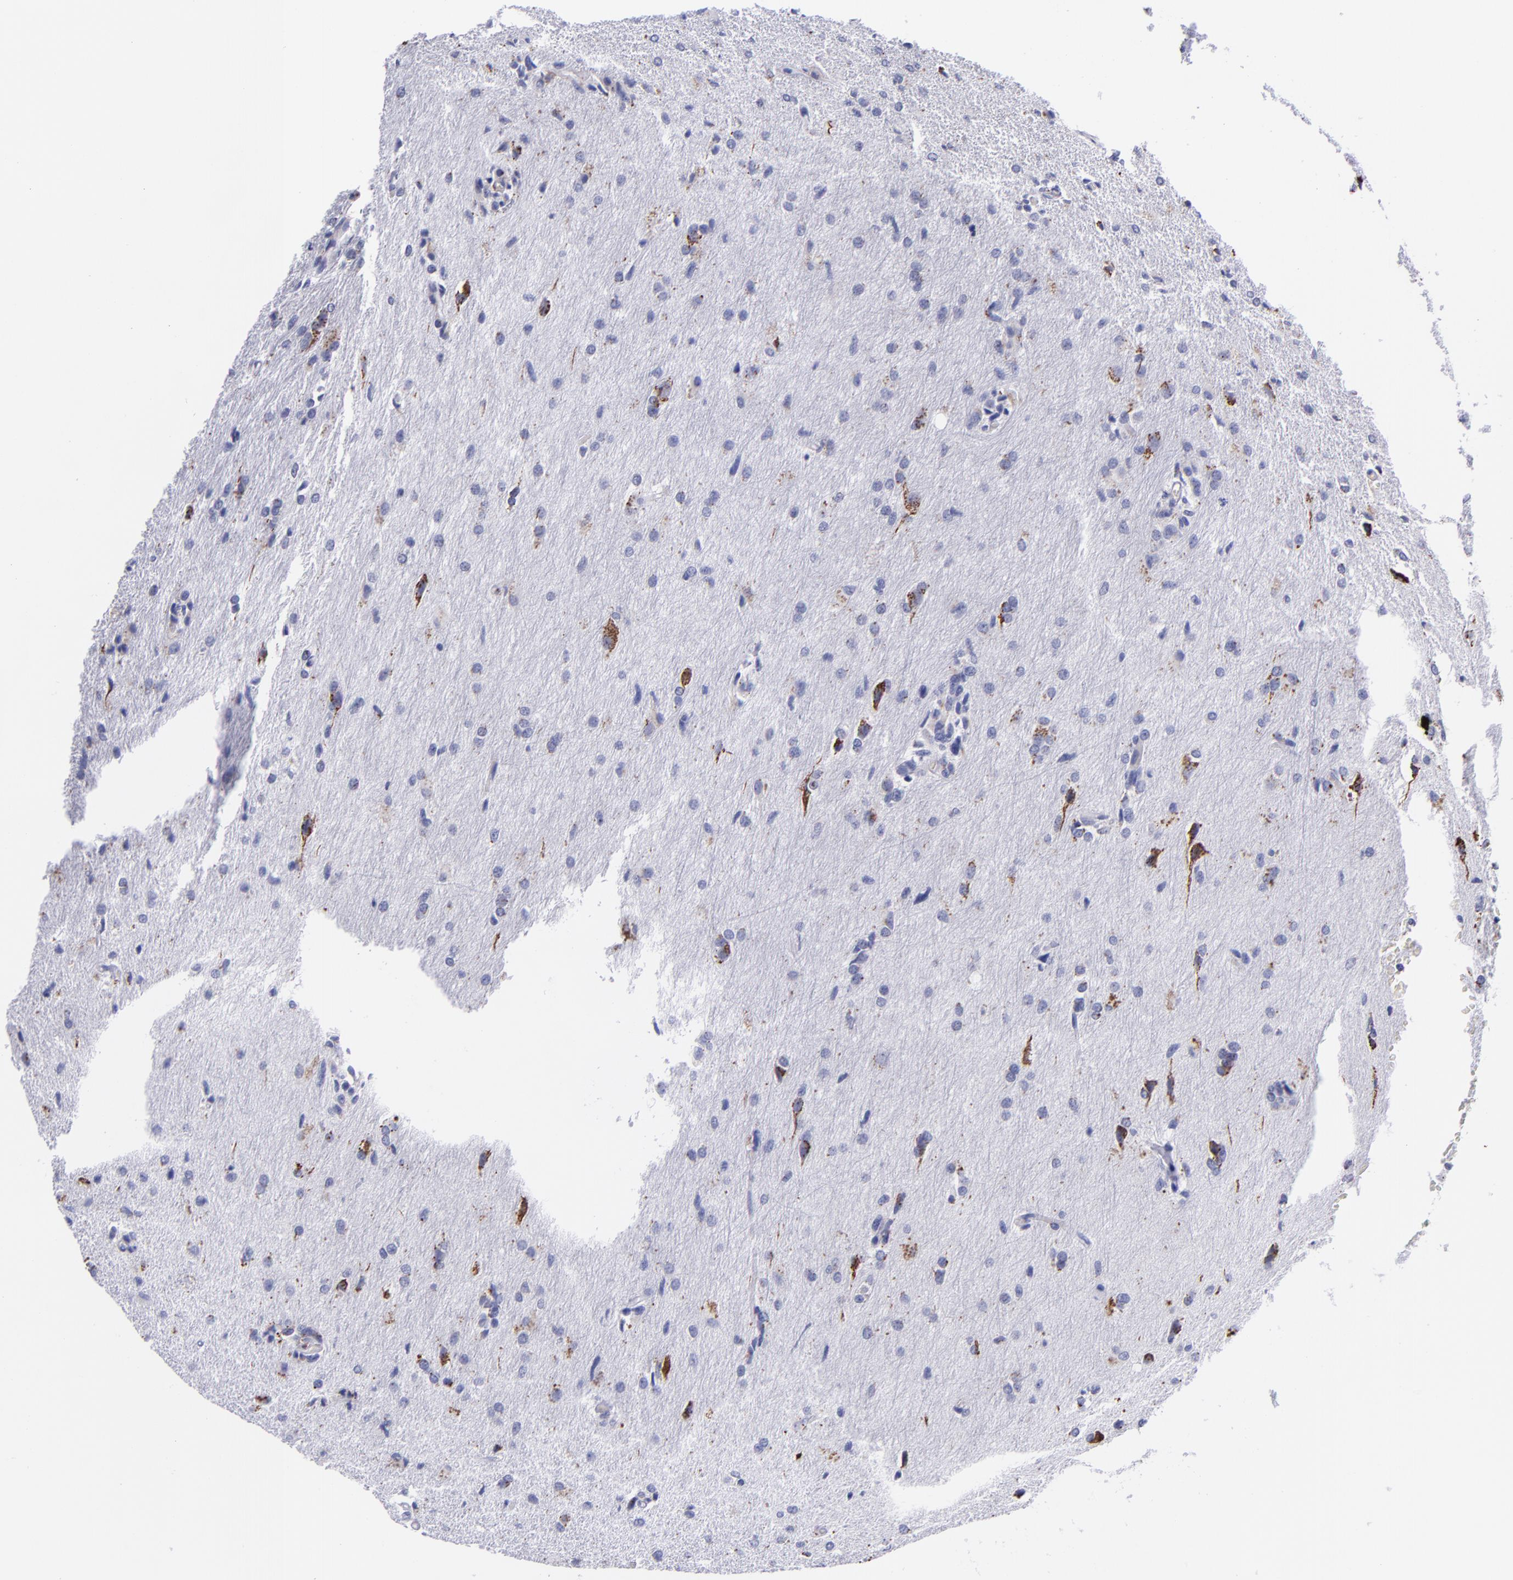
{"staining": {"intensity": "negative", "quantity": "none", "location": "none"}, "tissue": "glioma", "cell_type": "Tumor cells", "image_type": "cancer", "snomed": [{"axis": "morphology", "description": "Glioma, malignant, High grade"}, {"axis": "topography", "description": "Brain"}], "caption": "The image demonstrates no significant expression in tumor cells of glioma.", "gene": "IVL", "patient": {"sex": "male", "age": 68}}